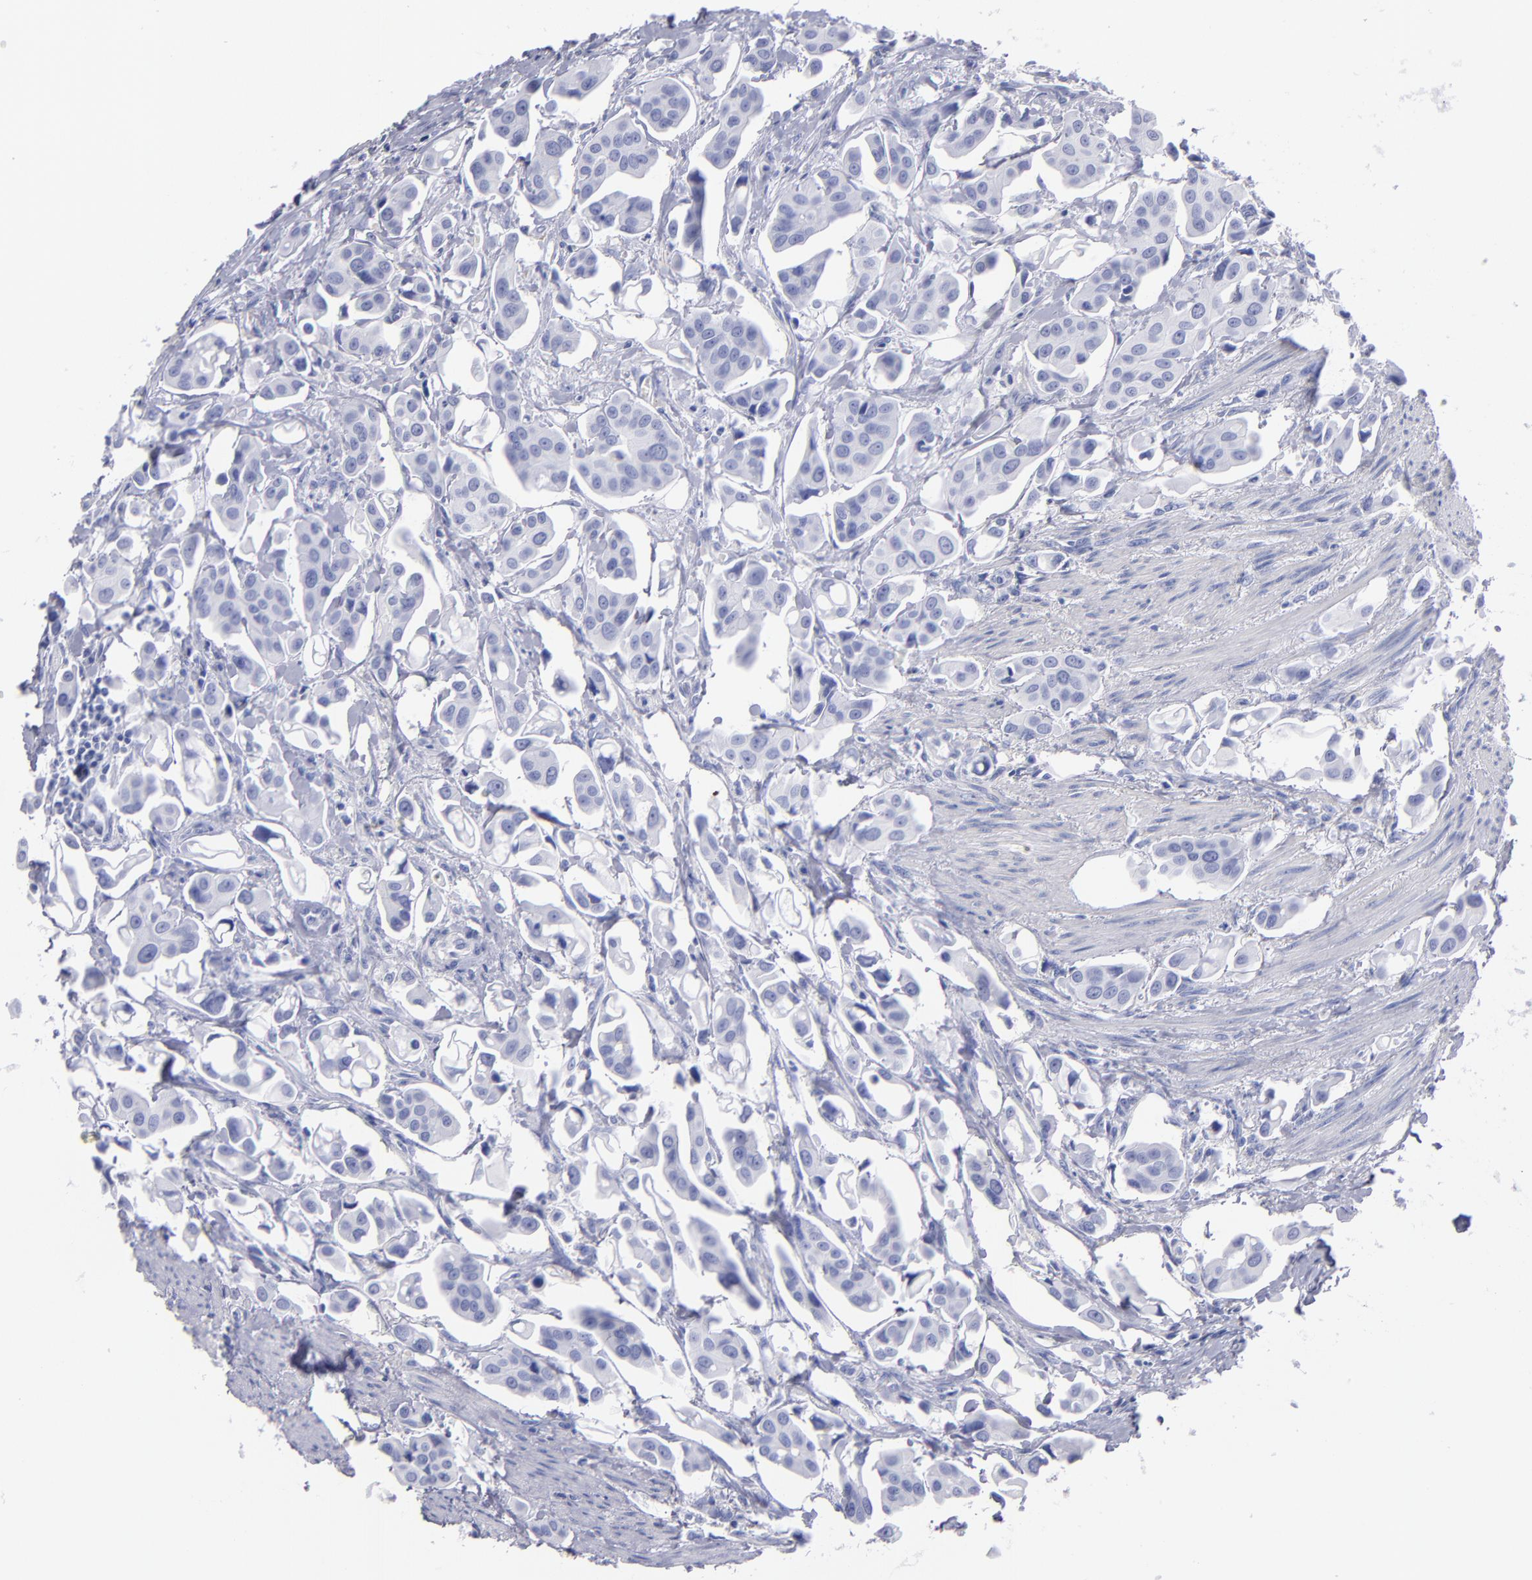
{"staining": {"intensity": "negative", "quantity": "none", "location": "none"}, "tissue": "urothelial cancer", "cell_type": "Tumor cells", "image_type": "cancer", "snomed": [{"axis": "morphology", "description": "Urothelial carcinoma, High grade"}, {"axis": "topography", "description": "Urinary bladder"}], "caption": "Immunohistochemistry (IHC) of urothelial cancer shows no positivity in tumor cells.", "gene": "MB", "patient": {"sex": "male", "age": 66}}